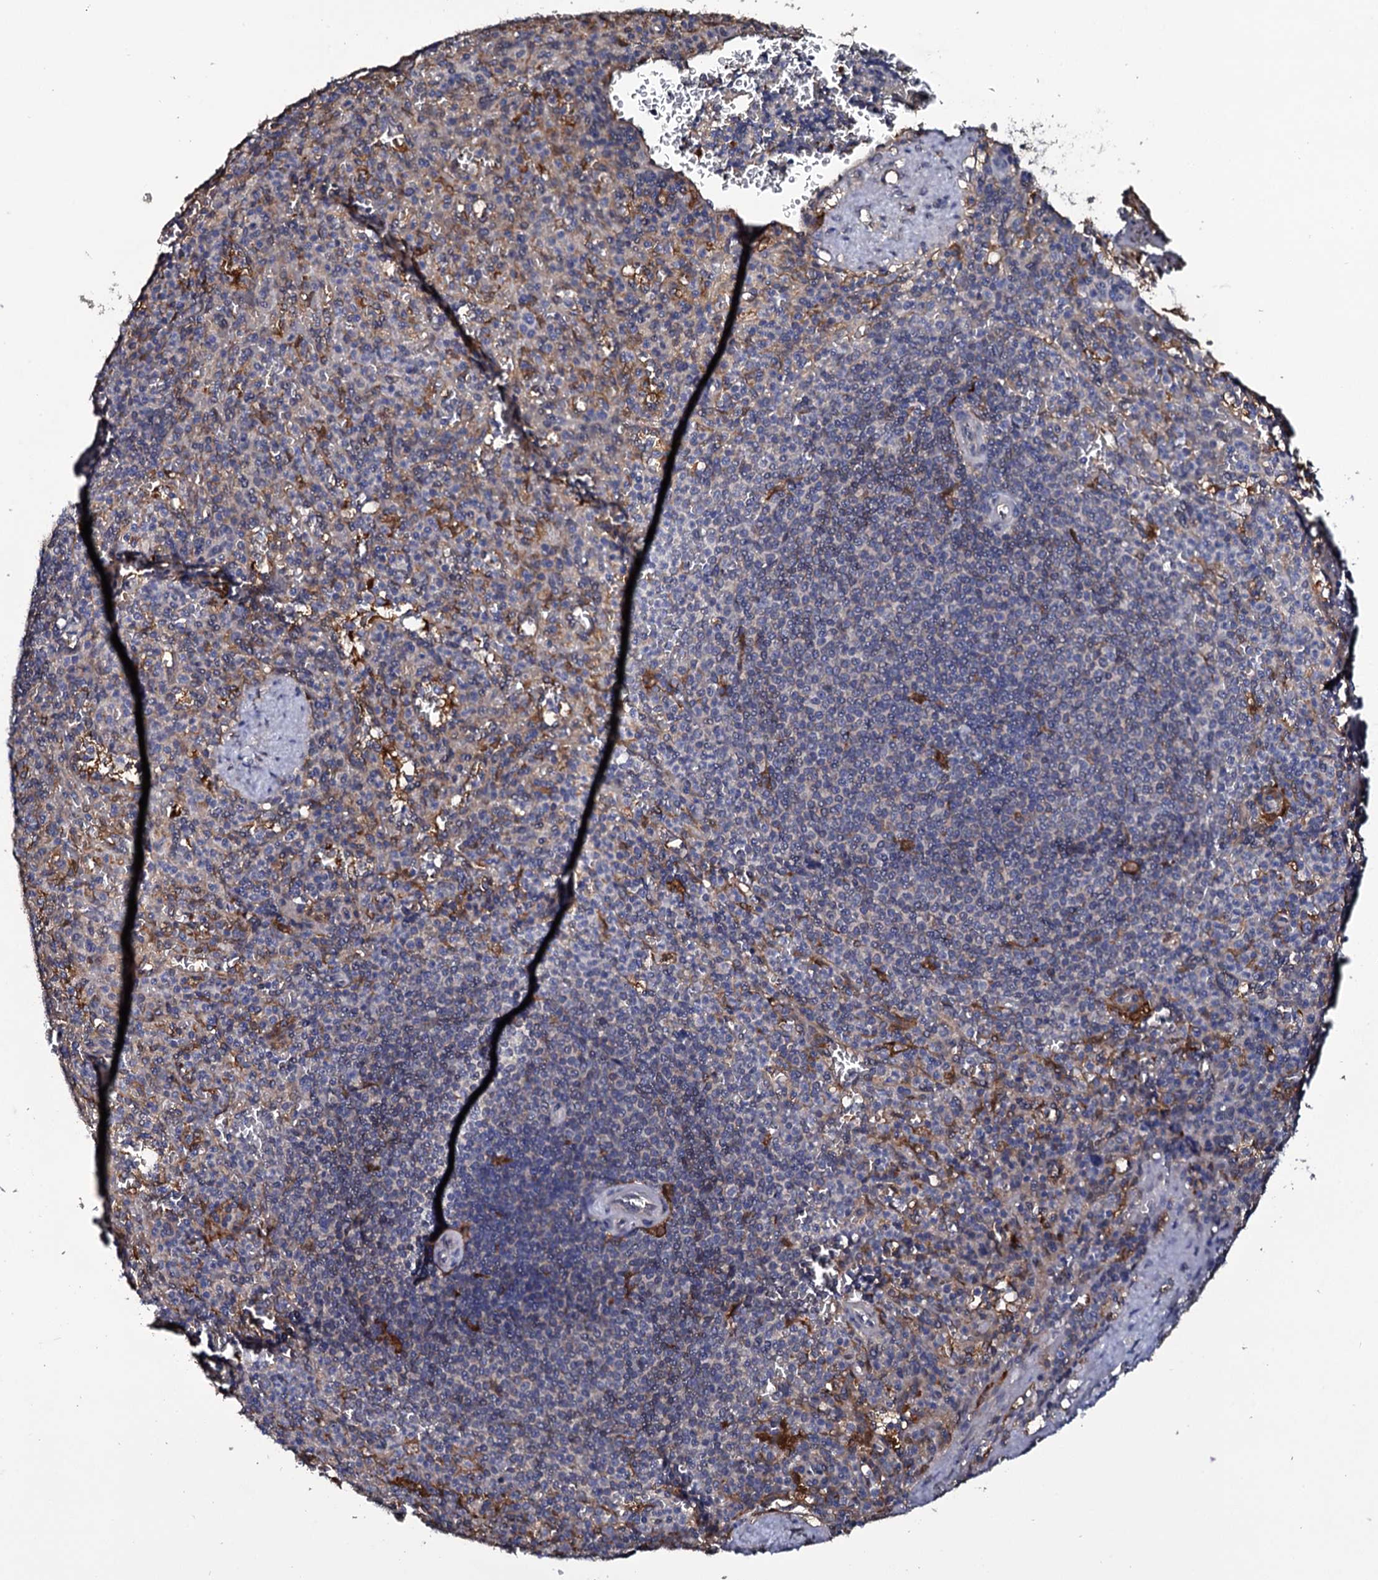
{"staining": {"intensity": "weak", "quantity": "<25%", "location": "cytoplasmic/membranous"}, "tissue": "spleen", "cell_type": "Cells in red pulp", "image_type": "normal", "snomed": [{"axis": "morphology", "description": "Normal tissue, NOS"}, {"axis": "topography", "description": "Spleen"}], "caption": "Normal spleen was stained to show a protein in brown. There is no significant staining in cells in red pulp. The staining is performed using DAB (3,3'-diaminobenzidine) brown chromogen with nuclei counter-stained in using hematoxylin.", "gene": "CRYL1", "patient": {"sex": "female", "age": 74}}